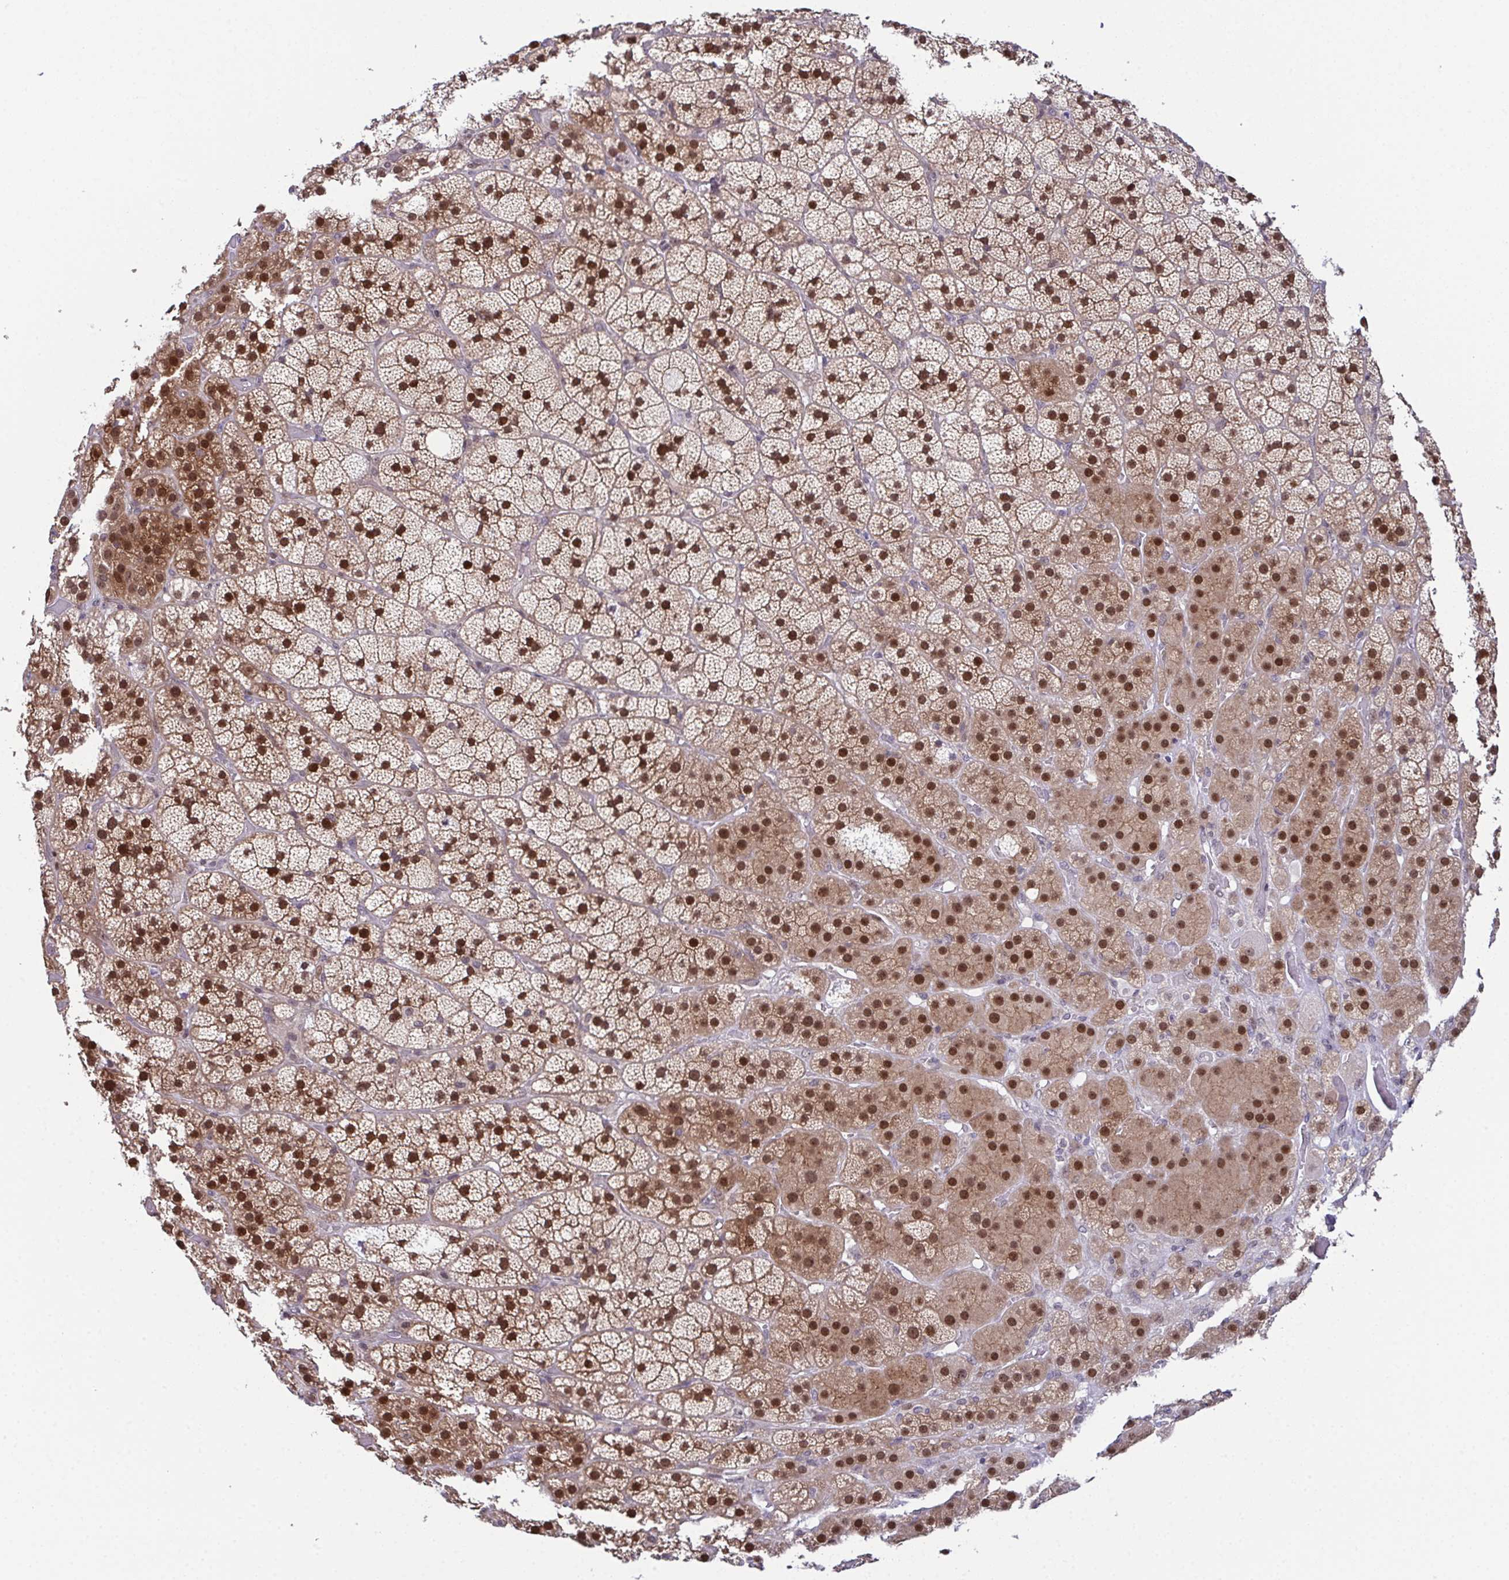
{"staining": {"intensity": "strong", "quantity": ">75%", "location": "cytoplasmic/membranous,nuclear"}, "tissue": "adrenal gland", "cell_type": "Glandular cells", "image_type": "normal", "snomed": [{"axis": "morphology", "description": "Normal tissue, NOS"}, {"axis": "topography", "description": "Adrenal gland"}], "caption": "Immunohistochemistry (IHC) micrograph of normal adrenal gland: adrenal gland stained using immunohistochemistry (IHC) reveals high levels of strong protein expression localized specifically in the cytoplasmic/membranous,nuclear of glandular cells, appearing as a cytoplasmic/membranous,nuclear brown color.", "gene": "DNAJB1", "patient": {"sex": "male", "age": 57}}